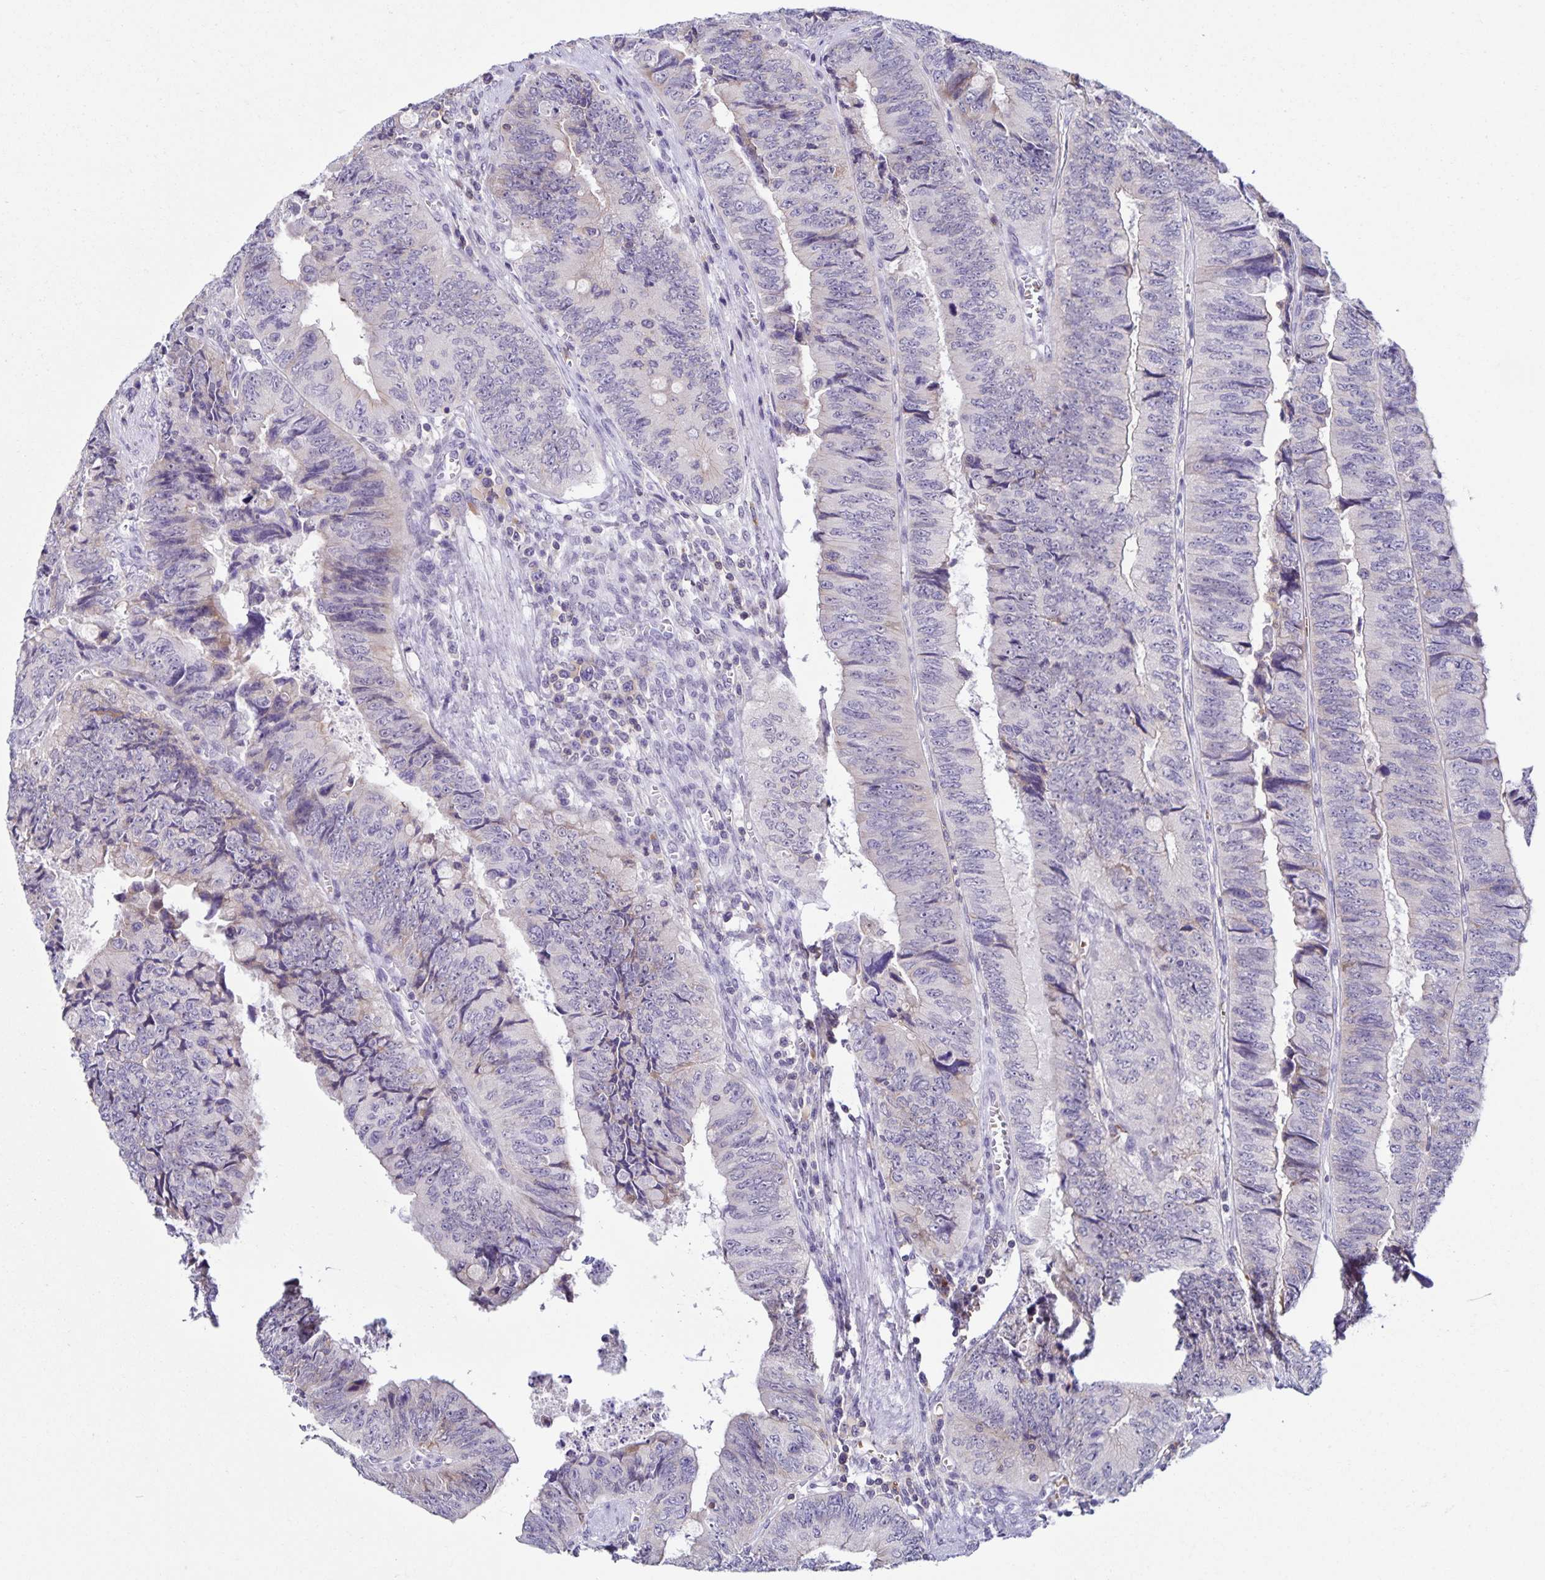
{"staining": {"intensity": "negative", "quantity": "none", "location": "none"}, "tissue": "colorectal cancer", "cell_type": "Tumor cells", "image_type": "cancer", "snomed": [{"axis": "morphology", "description": "Adenocarcinoma, NOS"}, {"axis": "topography", "description": "Colon"}], "caption": "High power microscopy image of an IHC histopathology image of adenocarcinoma (colorectal), revealing no significant positivity in tumor cells. (Brightfield microscopy of DAB (3,3'-diaminobenzidine) IHC at high magnification).", "gene": "STPG4", "patient": {"sex": "female", "age": 84}}